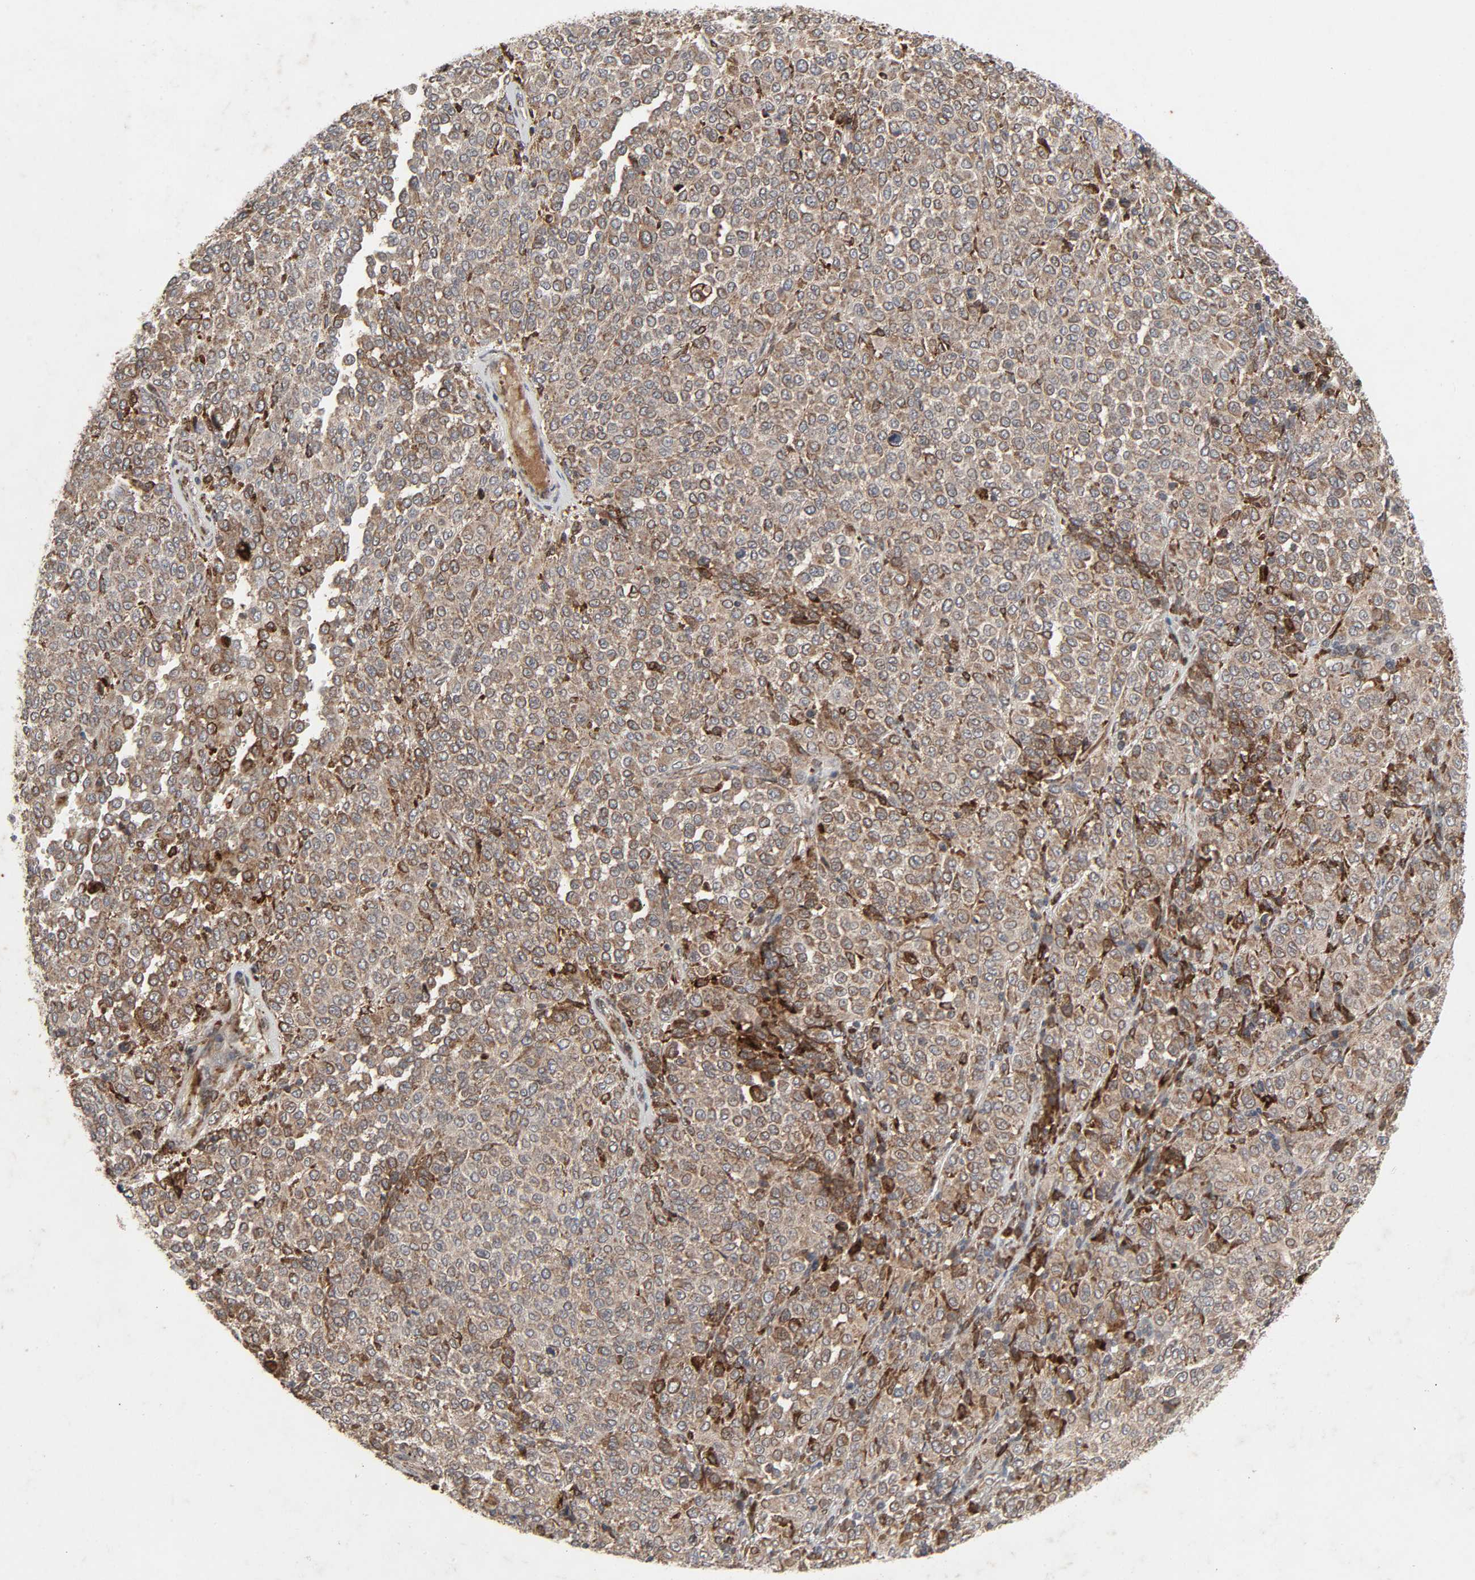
{"staining": {"intensity": "moderate", "quantity": ">75%", "location": "cytoplasmic/membranous"}, "tissue": "melanoma", "cell_type": "Tumor cells", "image_type": "cancer", "snomed": [{"axis": "morphology", "description": "Malignant melanoma, Metastatic site"}, {"axis": "topography", "description": "Pancreas"}], "caption": "Immunohistochemistry photomicrograph of neoplastic tissue: human melanoma stained using immunohistochemistry (IHC) exhibits medium levels of moderate protein expression localized specifically in the cytoplasmic/membranous of tumor cells, appearing as a cytoplasmic/membranous brown color.", "gene": "ADCY4", "patient": {"sex": "female", "age": 30}}